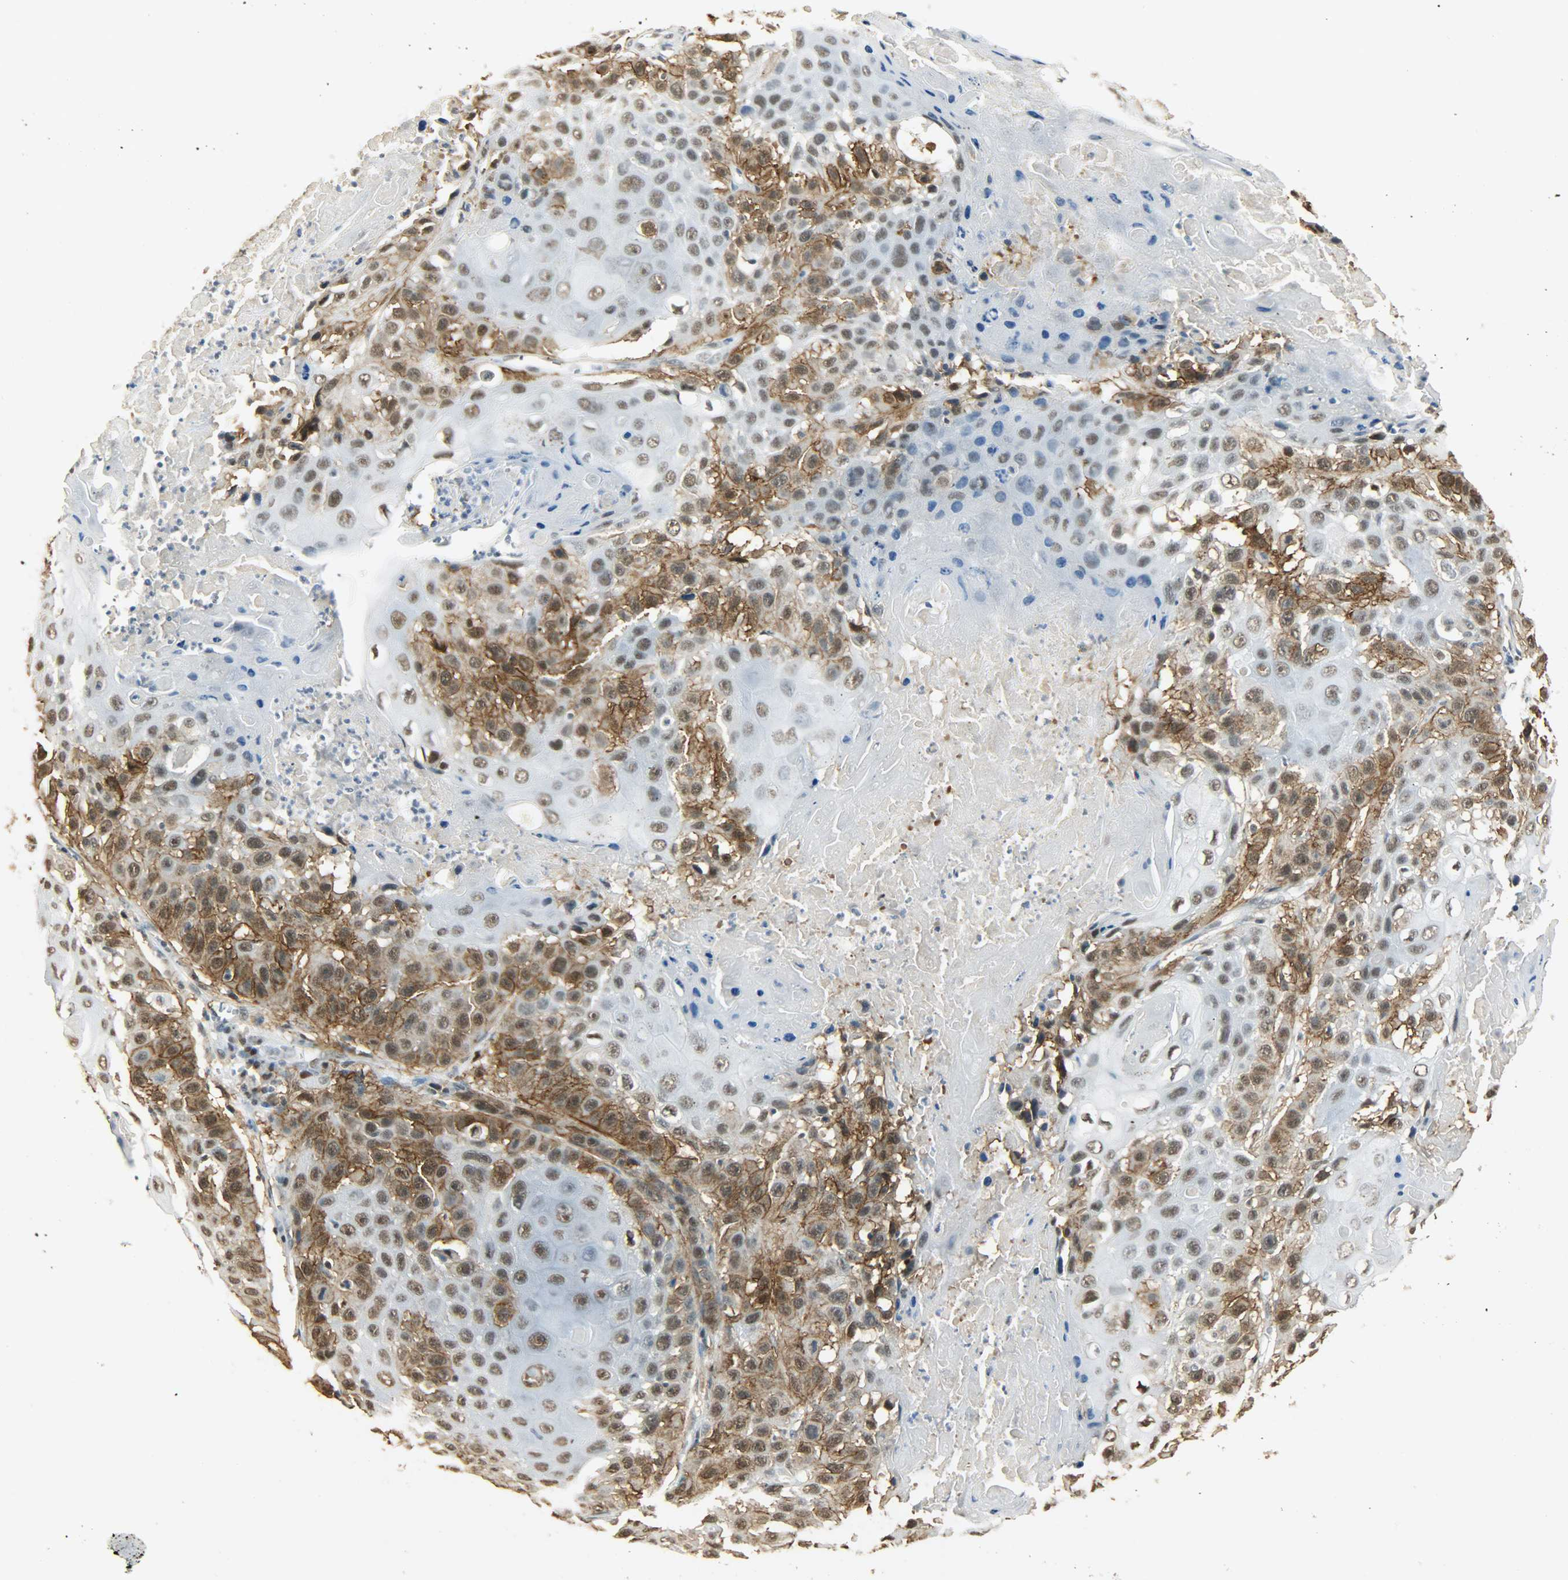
{"staining": {"intensity": "strong", "quantity": ">75%", "location": "cytoplasmic/membranous,nuclear"}, "tissue": "cervical cancer", "cell_type": "Tumor cells", "image_type": "cancer", "snomed": [{"axis": "morphology", "description": "Squamous cell carcinoma, NOS"}, {"axis": "topography", "description": "Cervix"}], "caption": "Immunohistochemistry image of squamous cell carcinoma (cervical) stained for a protein (brown), which exhibits high levels of strong cytoplasmic/membranous and nuclear expression in approximately >75% of tumor cells.", "gene": "NGFR", "patient": {"sex": "female", "age": 39}}